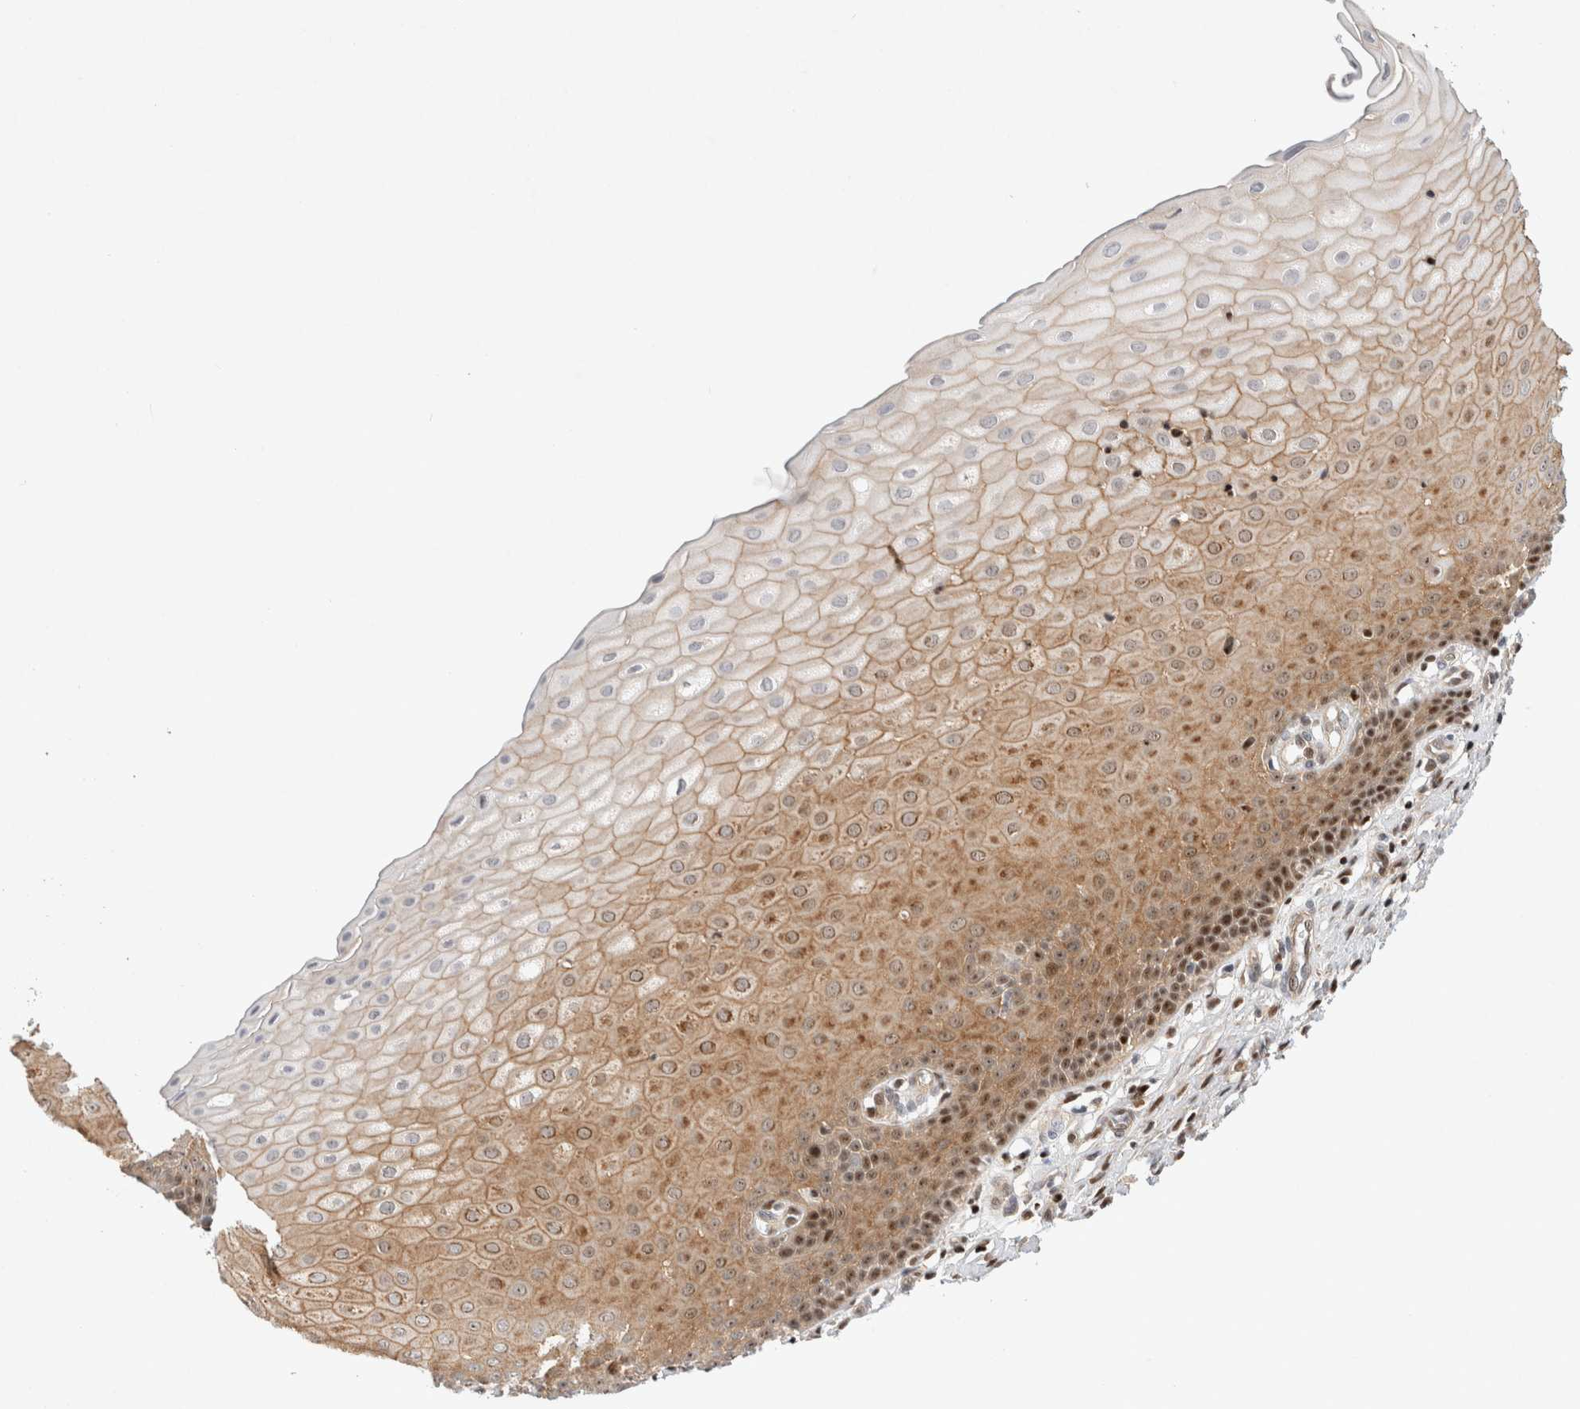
{"staining": {"intensity": "weak", "quantity": "25%-75%", "location": "cytoplasmic/membranous,nuclear"}, "tissue": "cervix", "cell_type": "Glandular cells", "image_type": "normal", "snomed": [{"axis": "morphology", "description": "Normal tissue, NOS"}, {"axis": "topography", "description": "Cervix"}], "caption": "DAB immunohistochemical staining of normal cervix demonstrates weak cytoplasmic/membranous,nuclear protein staining in about 25%-75% of glandular cells.", "gene": "TCF4", "patient": {"sex": "female", "age": 55}}